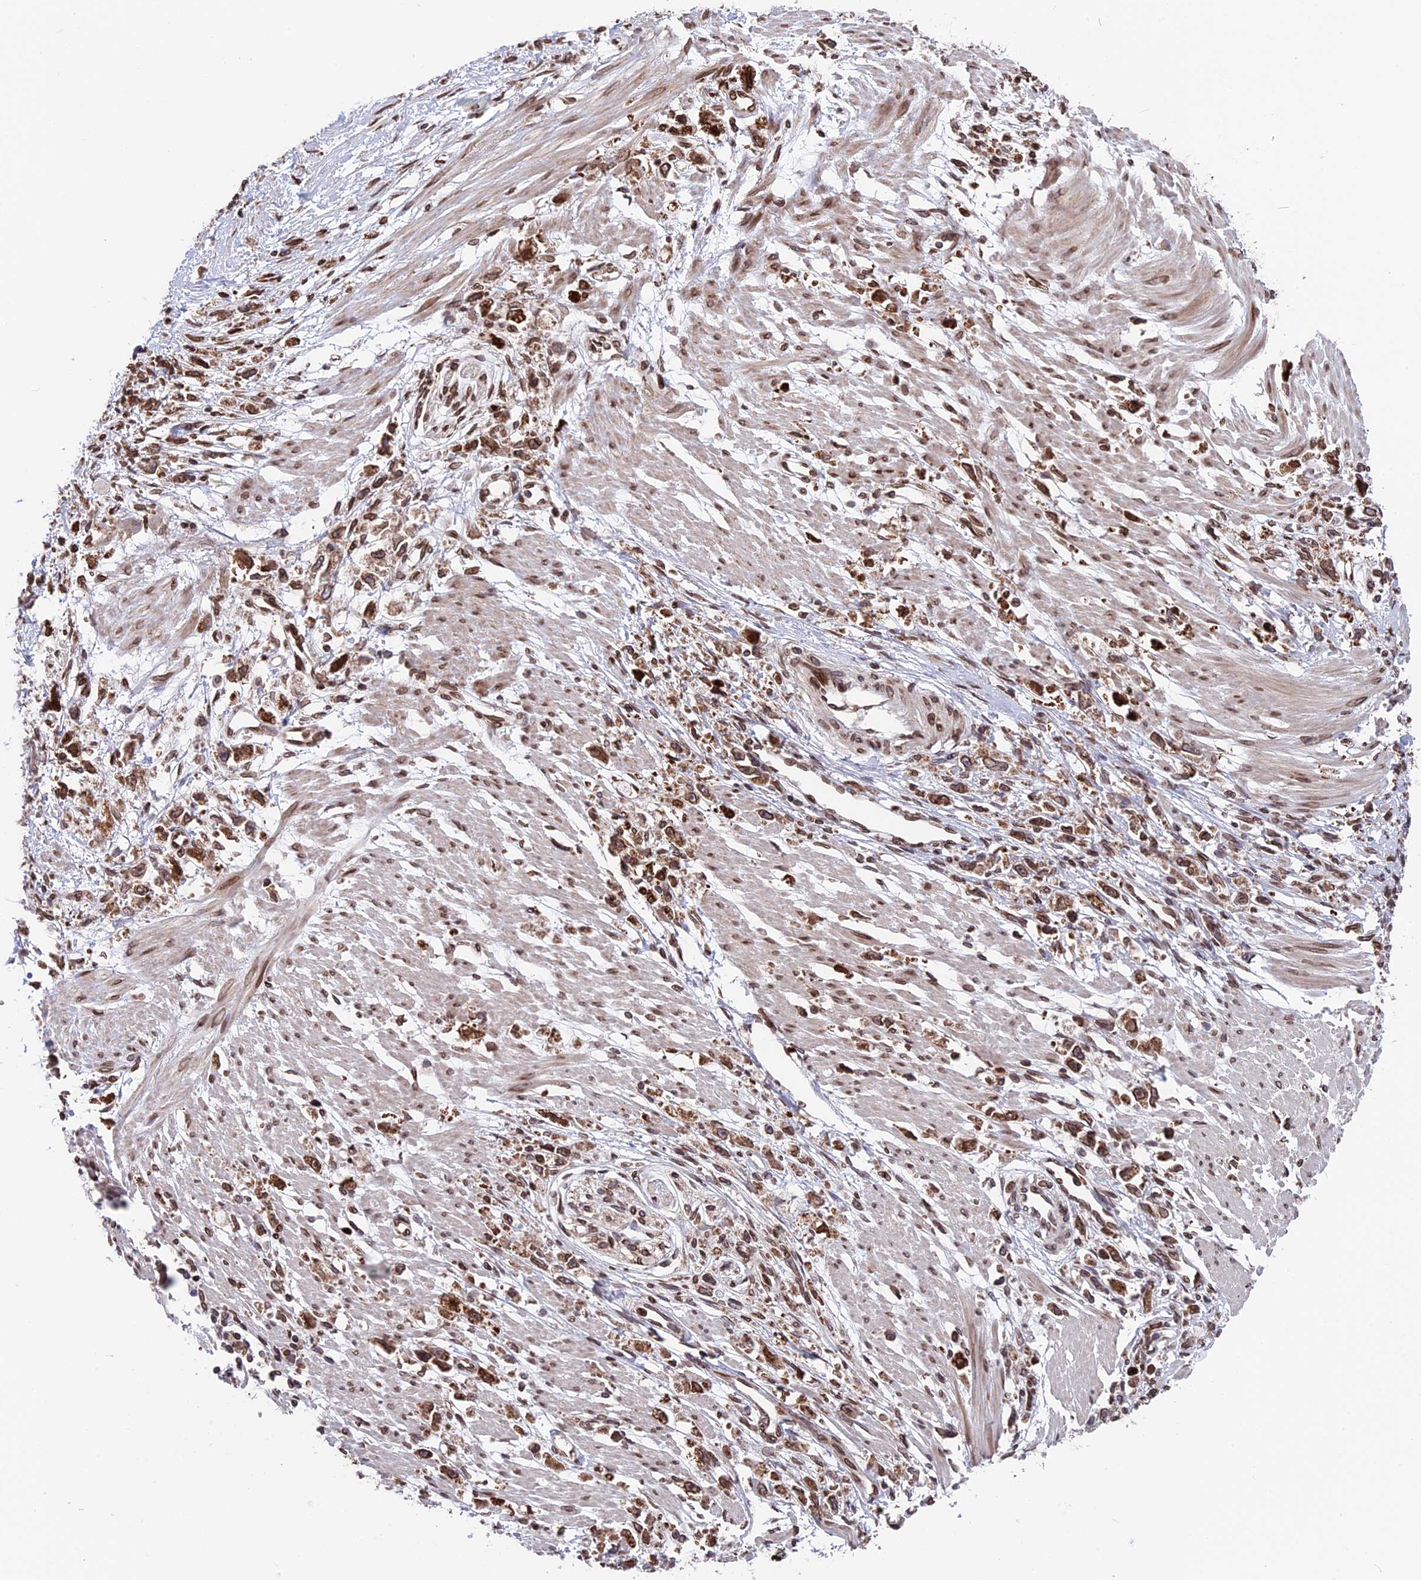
{"staining": {"intensity": "moderate", "quantity": ">75%", "location": "cytoplasmic/membranous,nuclear"}, "tissue": "stomach cancer", "cell_type": "Tumor cells", "image_type": "cancer", "snomed": [{"axis": "morphology", "description": "Adenocarcinoma, NOS"}, {"axis": "topography", "description": "Stomach"}], "caption": "Immunohistochemistry (IHC) (DAB) staining of human stomach cancer (adenocarcinoma) shows moderate cytoplasmic/membranous and nuclear protein expression in about >75% of tumor cells.", "gene": "PTCHD4", "patient": {"sex": "female", "age": 59}}